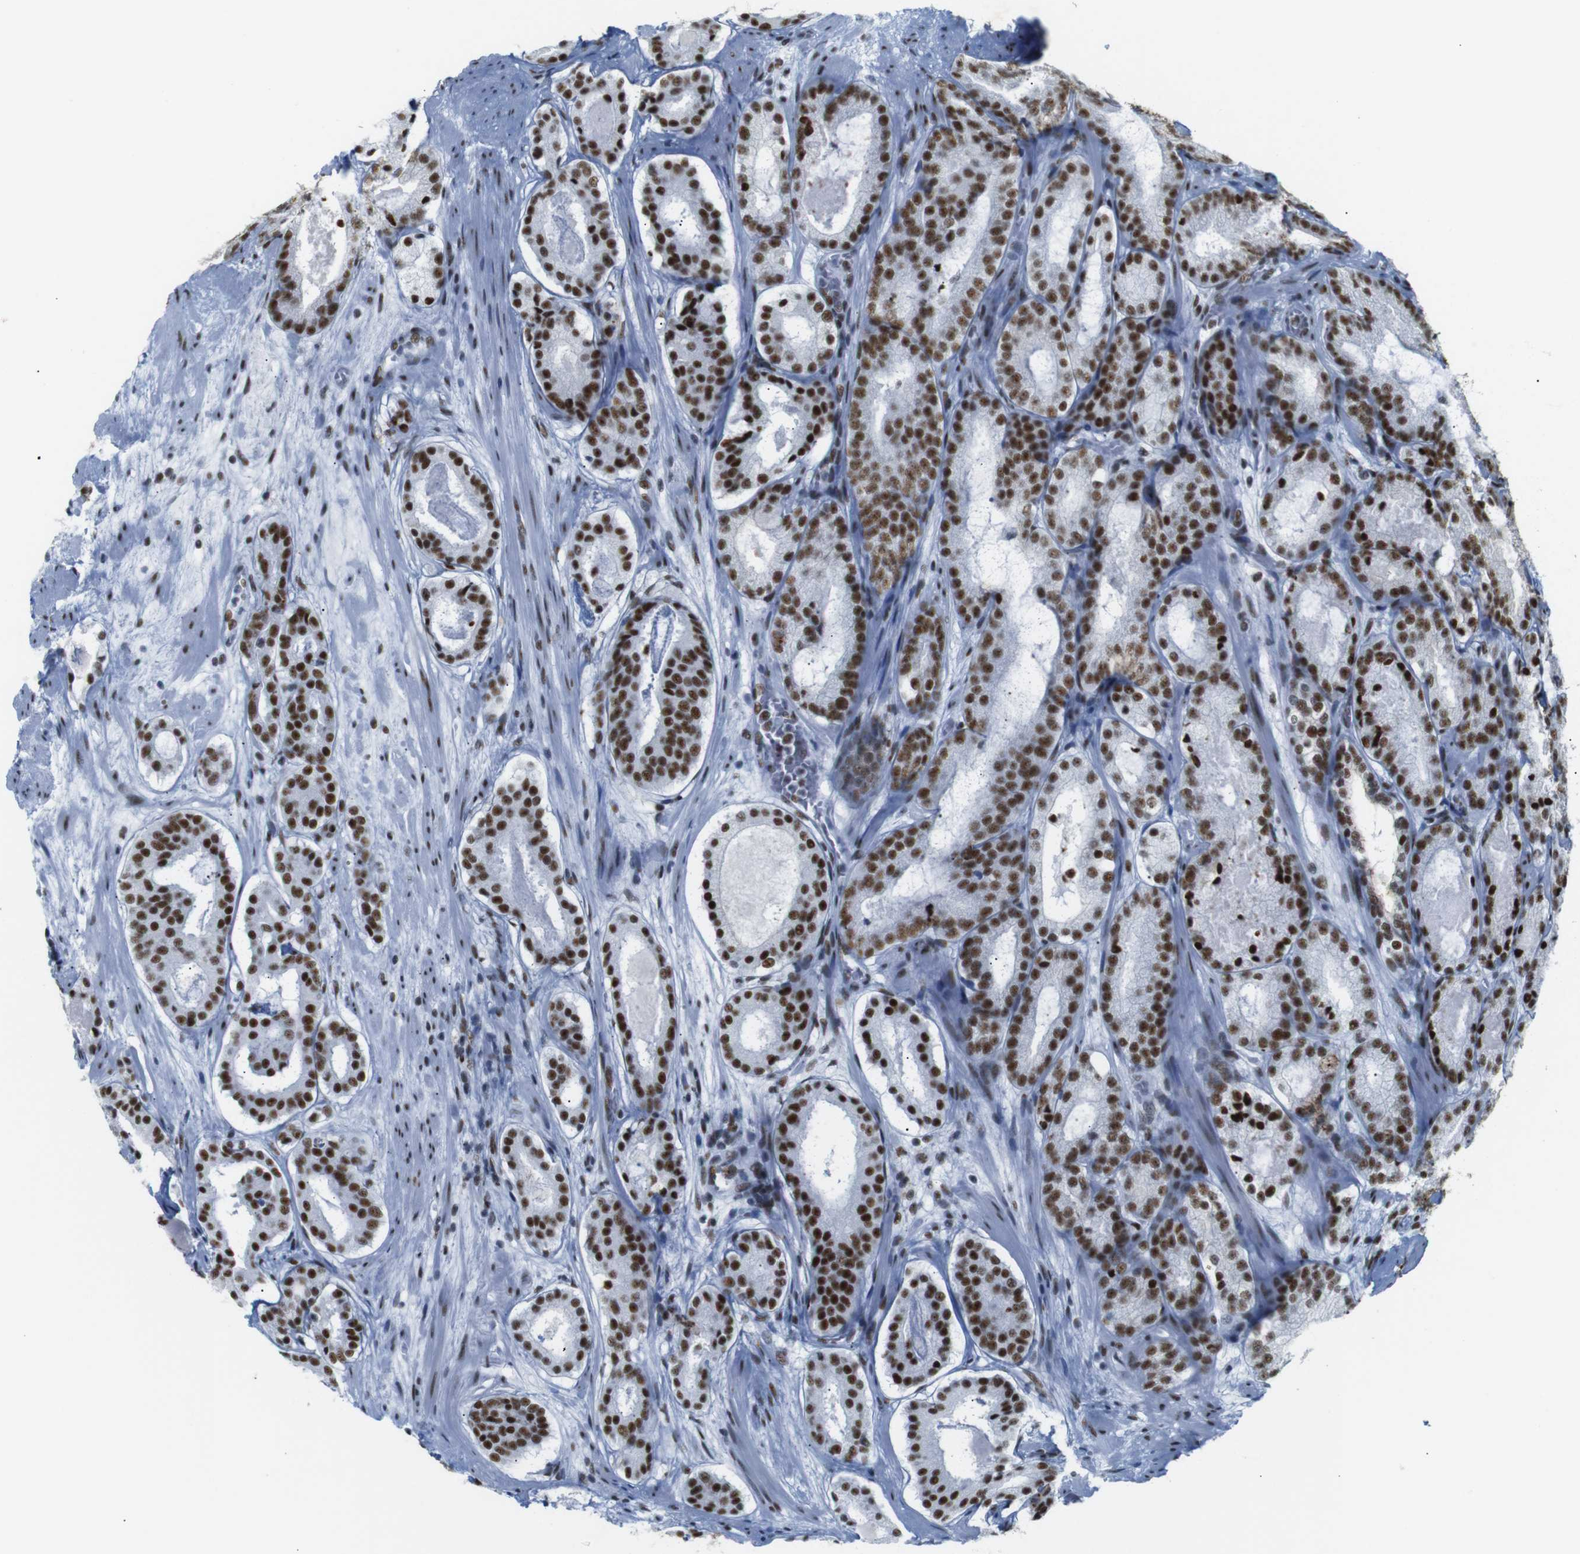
{"staining": {"intensity": "strong", "quantity": ">75%", "location": "nuclear"}, "tissue": "prostate cancer", "cell_type": "Tumor cells", "image_type": "cancer", "snomed": [{"axis": "morphology", "description": "Adenocarcinoma, Low grade"}, {"axis": "topography", "description": "Prostate"}], "caption": "Protein expression by immunohistochemistry demonstrates strong nuclear staining in about >75% of tumor cells in prostate low-grade adenocarcinoma. Immunohistochemistry (ihc) stains the protein of interest in brown and the nuclei are stained blue.", "gene": "TRA2B", "patient": {"sex": "male", "age": 69}}